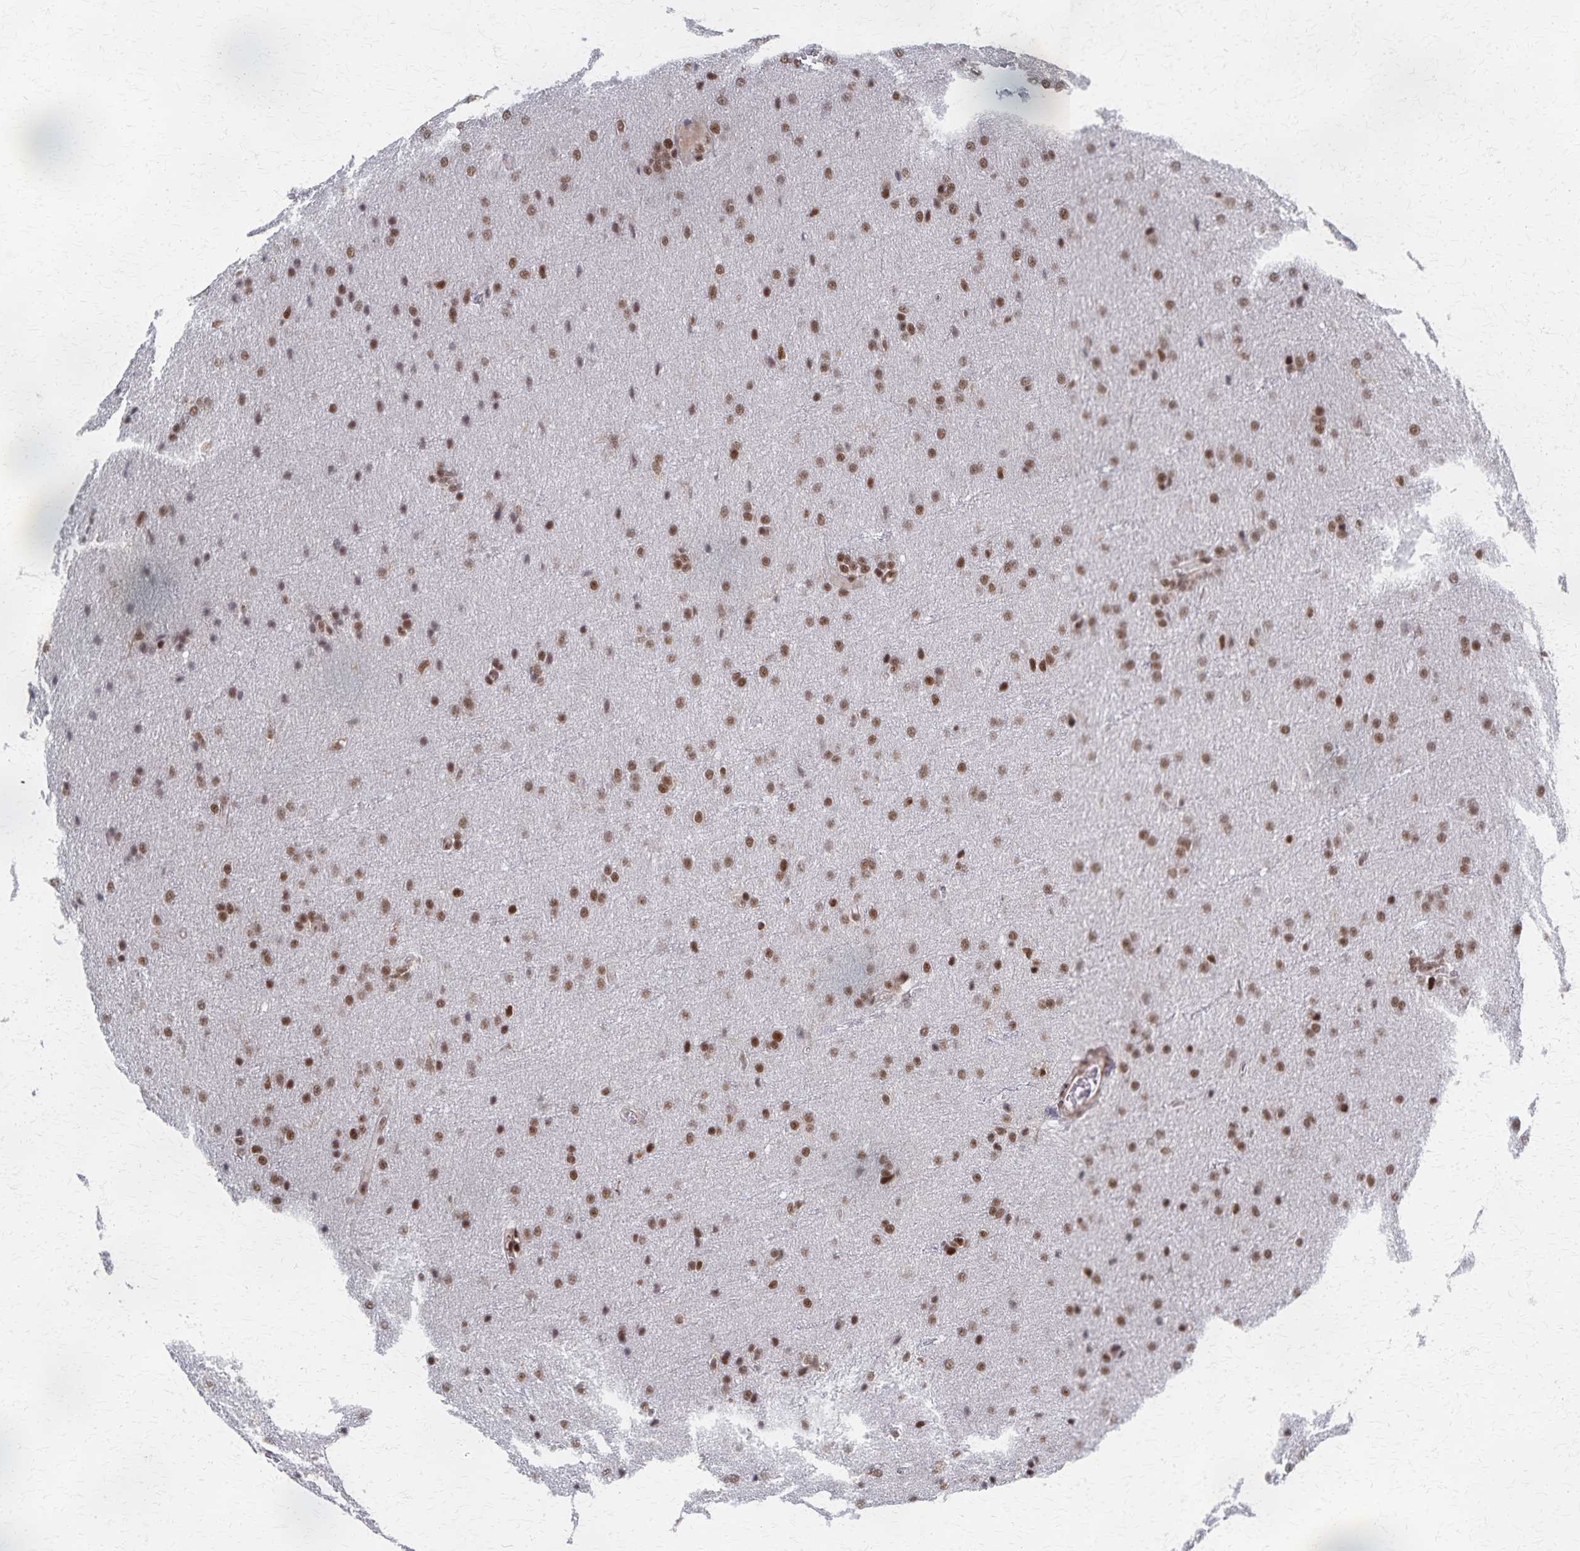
{"staining": {"intensity": "moderate", "quantity": ">75%", "location": "nuclear"}, "tissue": "glioma", "cell_type": "Tumor cells", "image_type": "cancer", "snomed": [{"axis": "morphology", "description": "Glioma, malignant, Low grade"}, {"axis": "topography", "description": "Brain"}], "caption": "Moderate nuclear expression for a protein is seen in about >75% of tumor cells of malignant glioma (low-grade) using immunohistochemistry.", "gene": "GTF2B", "patient": {"sex": "female", "age": 32}}